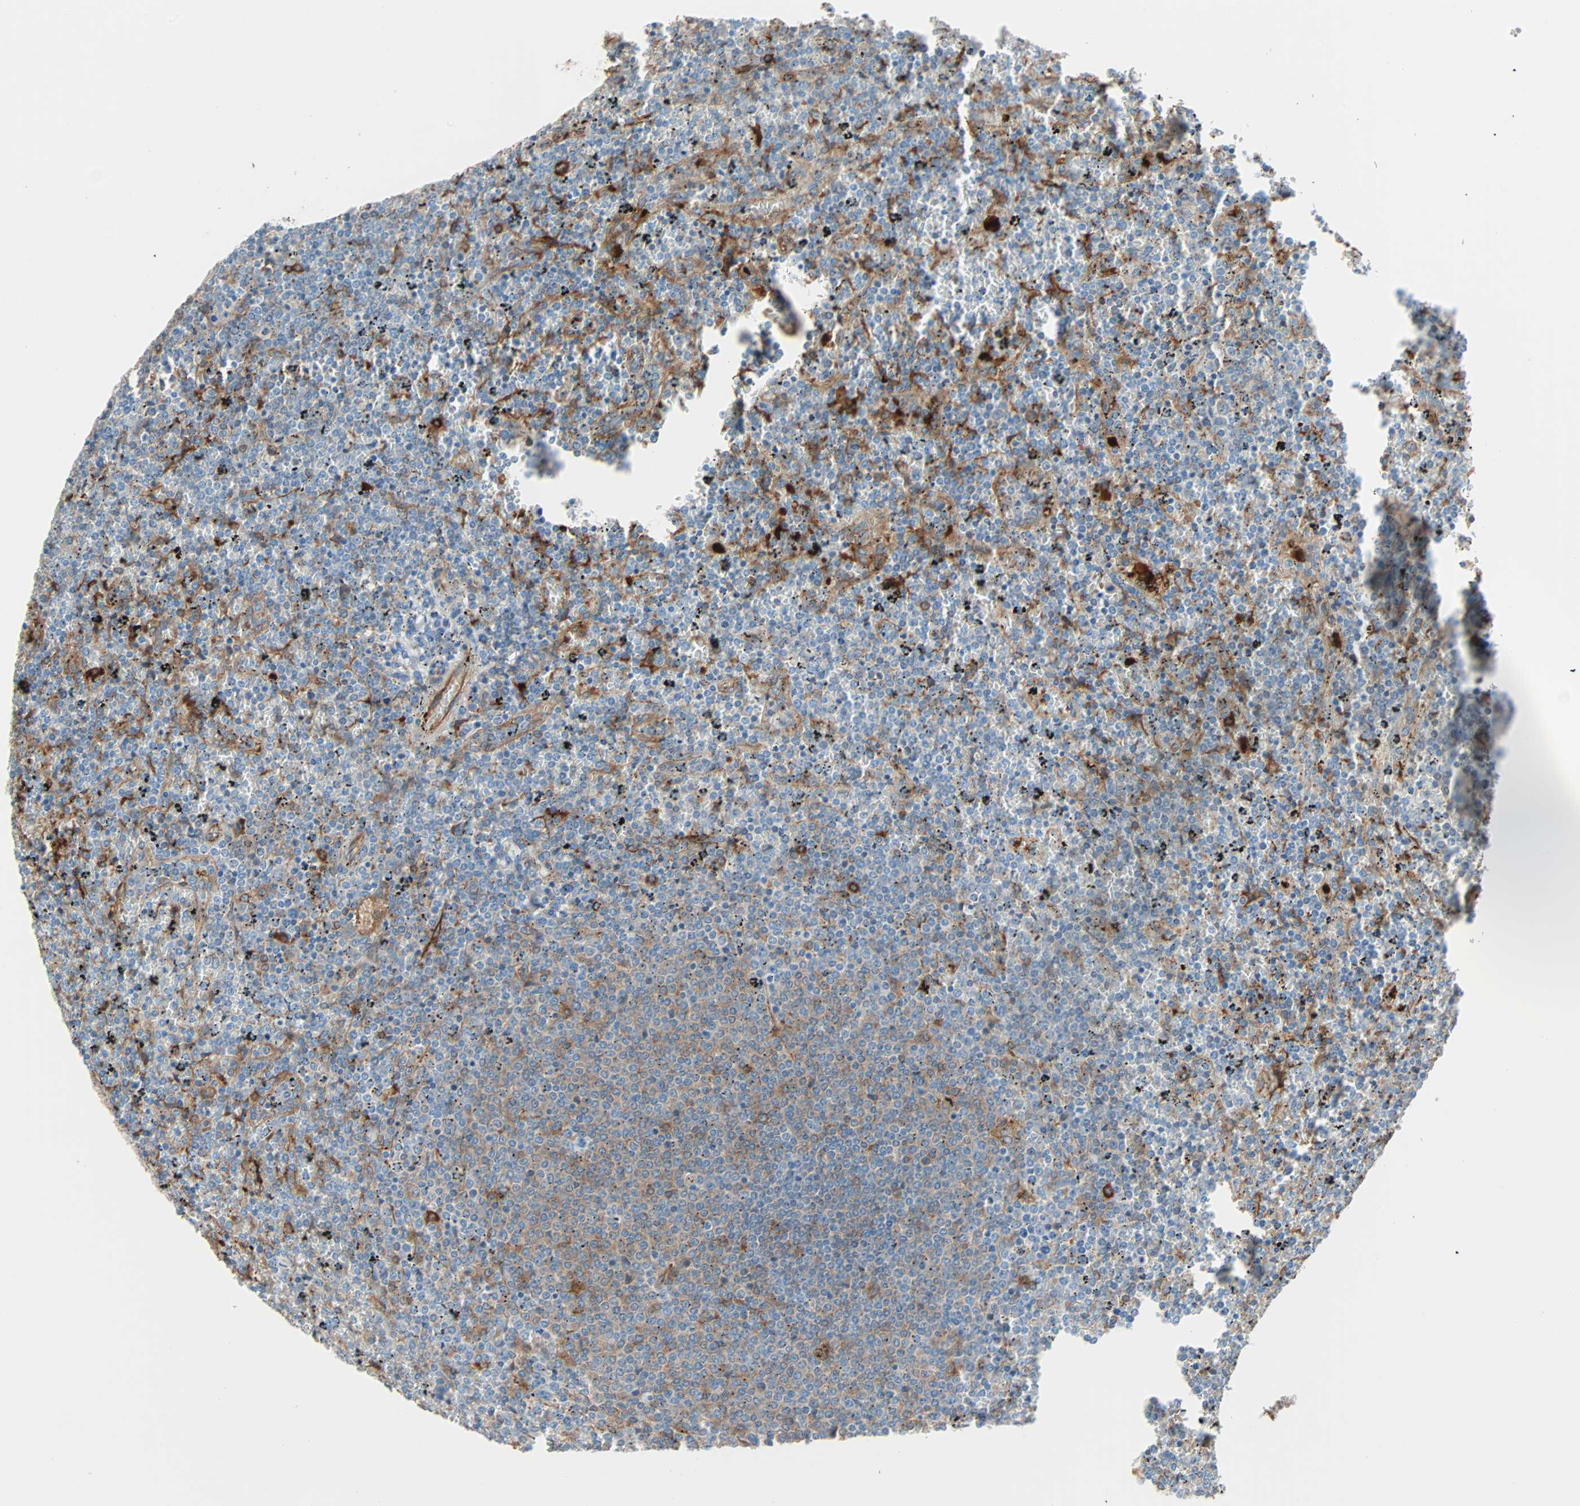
{"staining": {"intensity": "moderate", "quantity": "<25%", "location": "cytoplasmic/membranous"}, "tissue": "lymphoma", "cell_type": "Tumor cells", "image_type": "cancer", "snomed": [{"axis": "morphology", "description": "Malignant lymphoma, non-Hodgkin's type, Low grade"}, {"axis": "topography", "description": "Spleen"}], "caption": "Malignant lymphoma, non-Hodgkin's type (low-grade) stained with a protein marker reveals moderate staining in tumor cells.", "gene": "EPB41L2", "patient": {"sex": "female", "age": 77}}